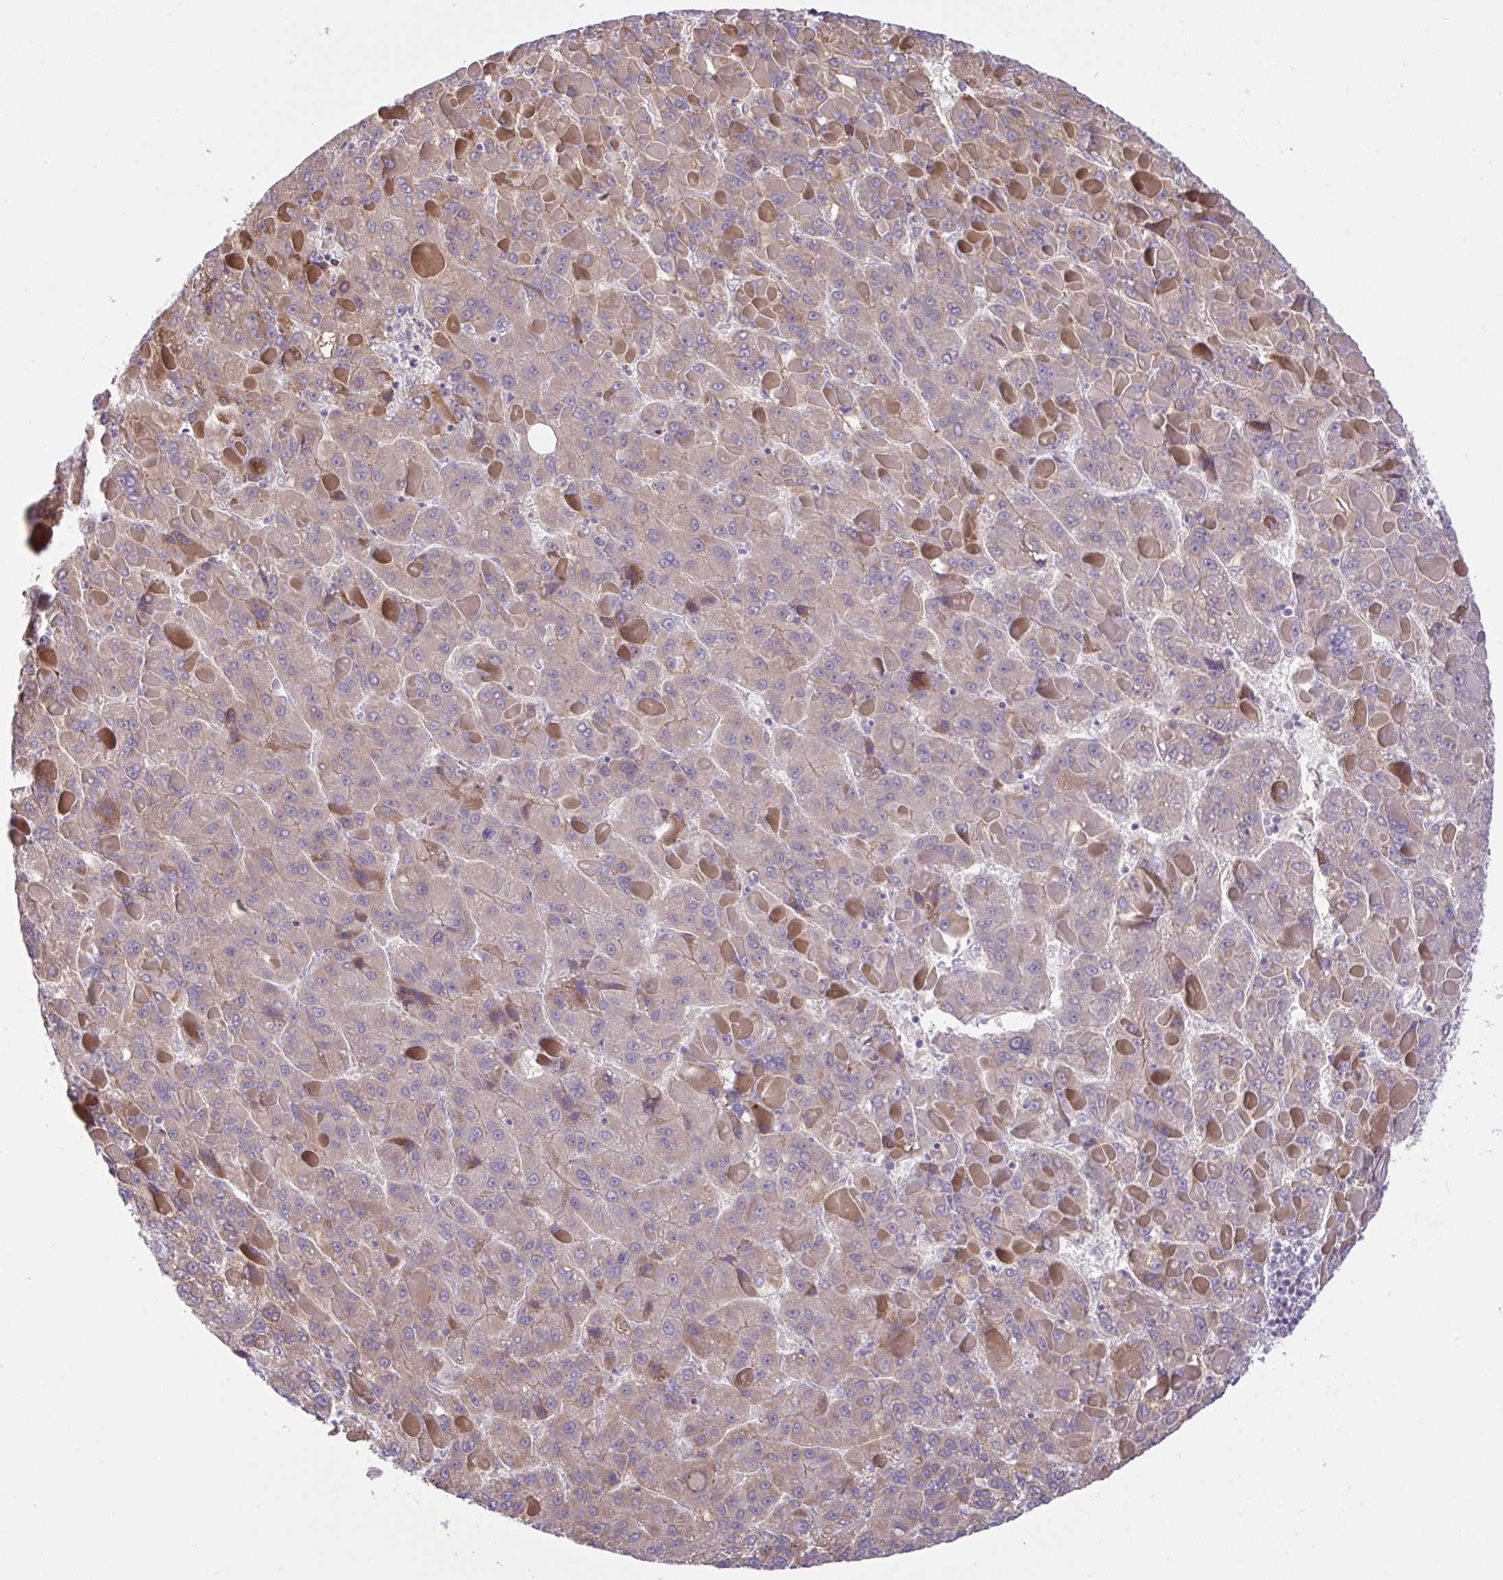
{"staining": {"intensity": "moderate", "quantity": "25%-75%", "location": "cytoplasmic/membranous"}, "tissue": "liver cancer", "cell_type": "Tumor cells", "image_type": "cancer", "snomed": [{"axis": "morphology", "description": "Carcinoma, Hepatocellular, NOS"}, {"axis": "topography", "description": "Liver"}], "caption": "DAB immunohistochemical staining of liver cancer shows moderate cytoplasmic/membranous protein expression in approximately 25%-75% of tumor cells.", "gene": "DLEU7", "patient": {"sex": "female", "age": 82}}